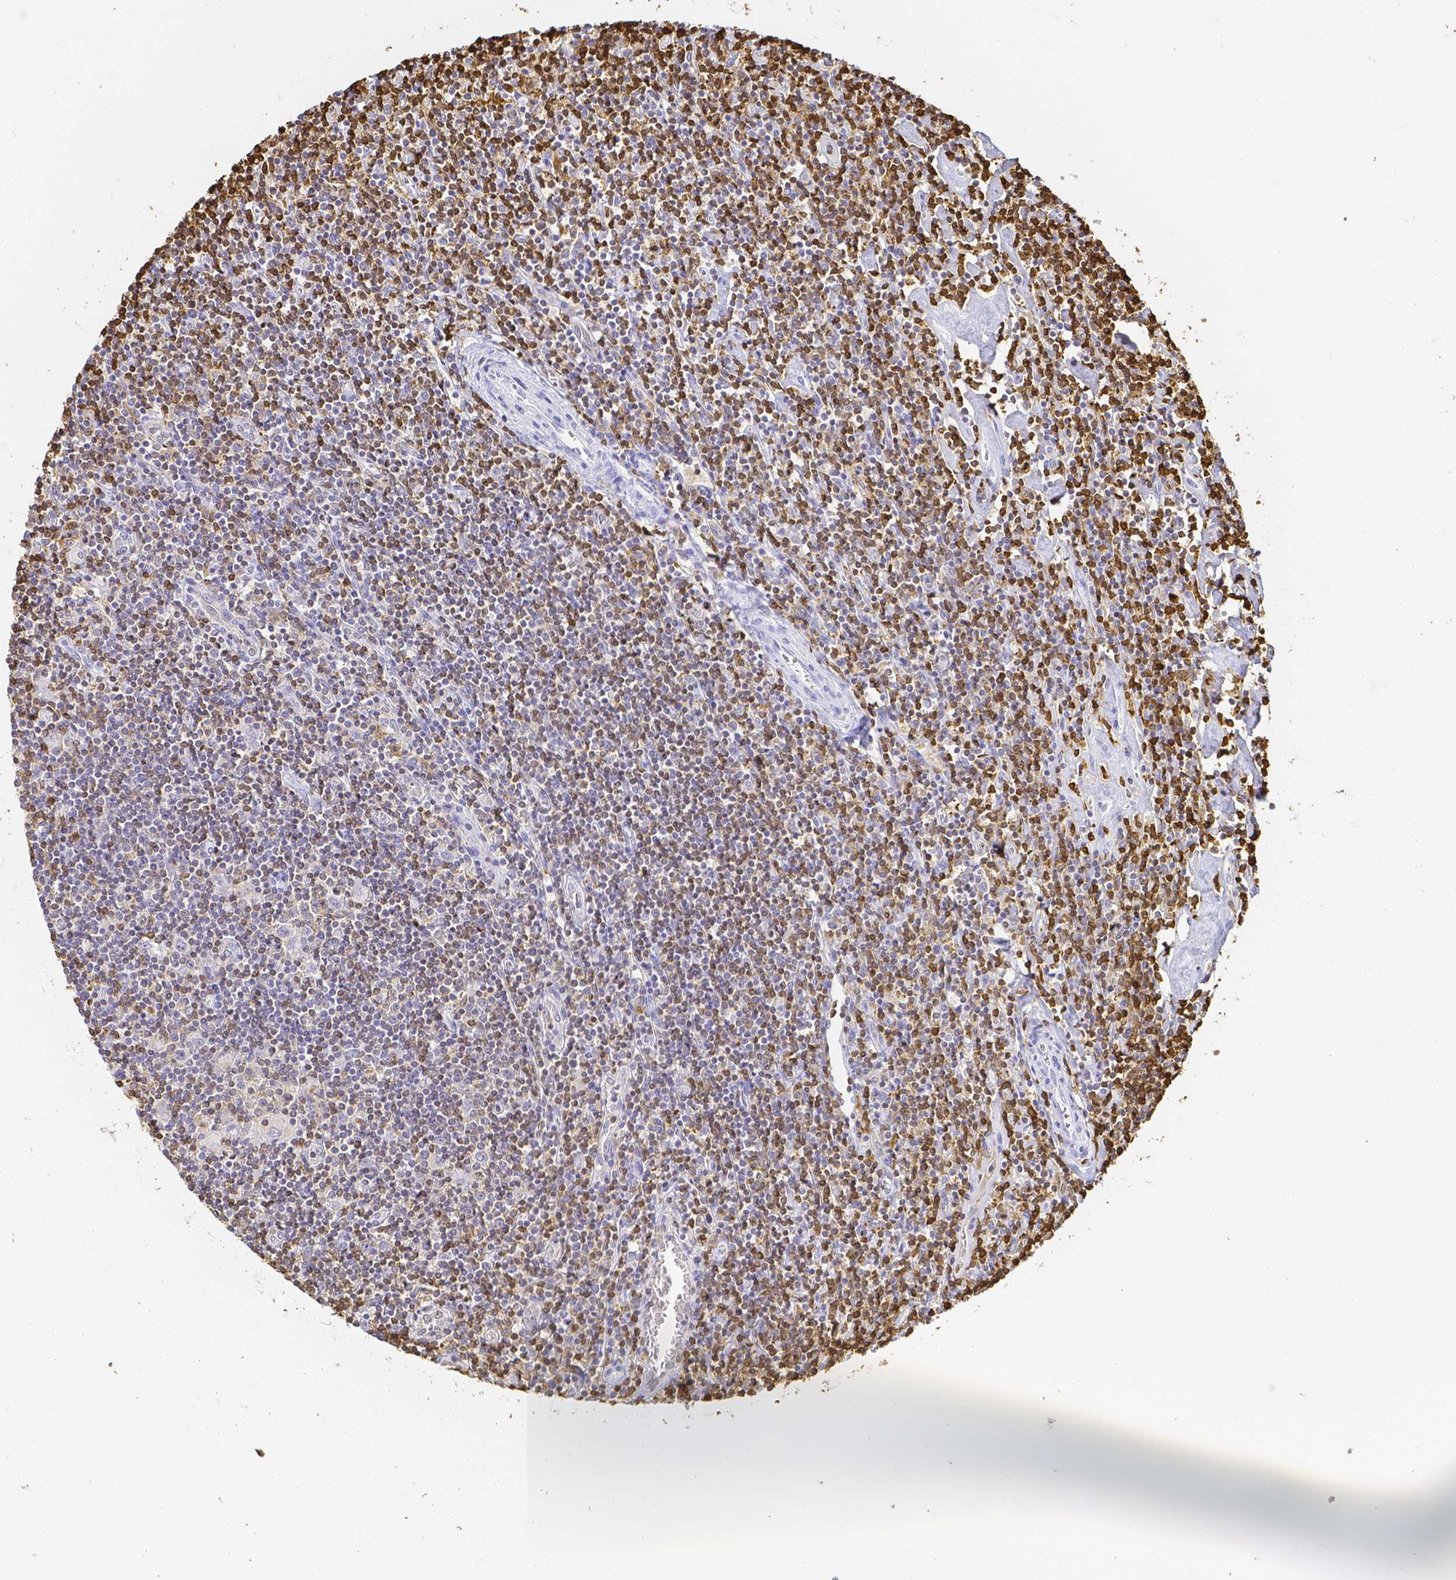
{"staining": {"intensity": "negative", "quantity": "none", "location": "none"}, "tissue": "lymphoma", "cell_type": "Tumor cells", "image_type": "cancer", "snomed": [{"axis": "morphology", "description": "Hodgkin's disease, NOS"}, {"axis": "topography", "description": "Lymph node"}], "caption": "Immunohistochemistry (IHC) of human lymphoma displays no staining in tumor cells.", "gene": "COTL1", "patient": {"sex": "male", "age": 40}}